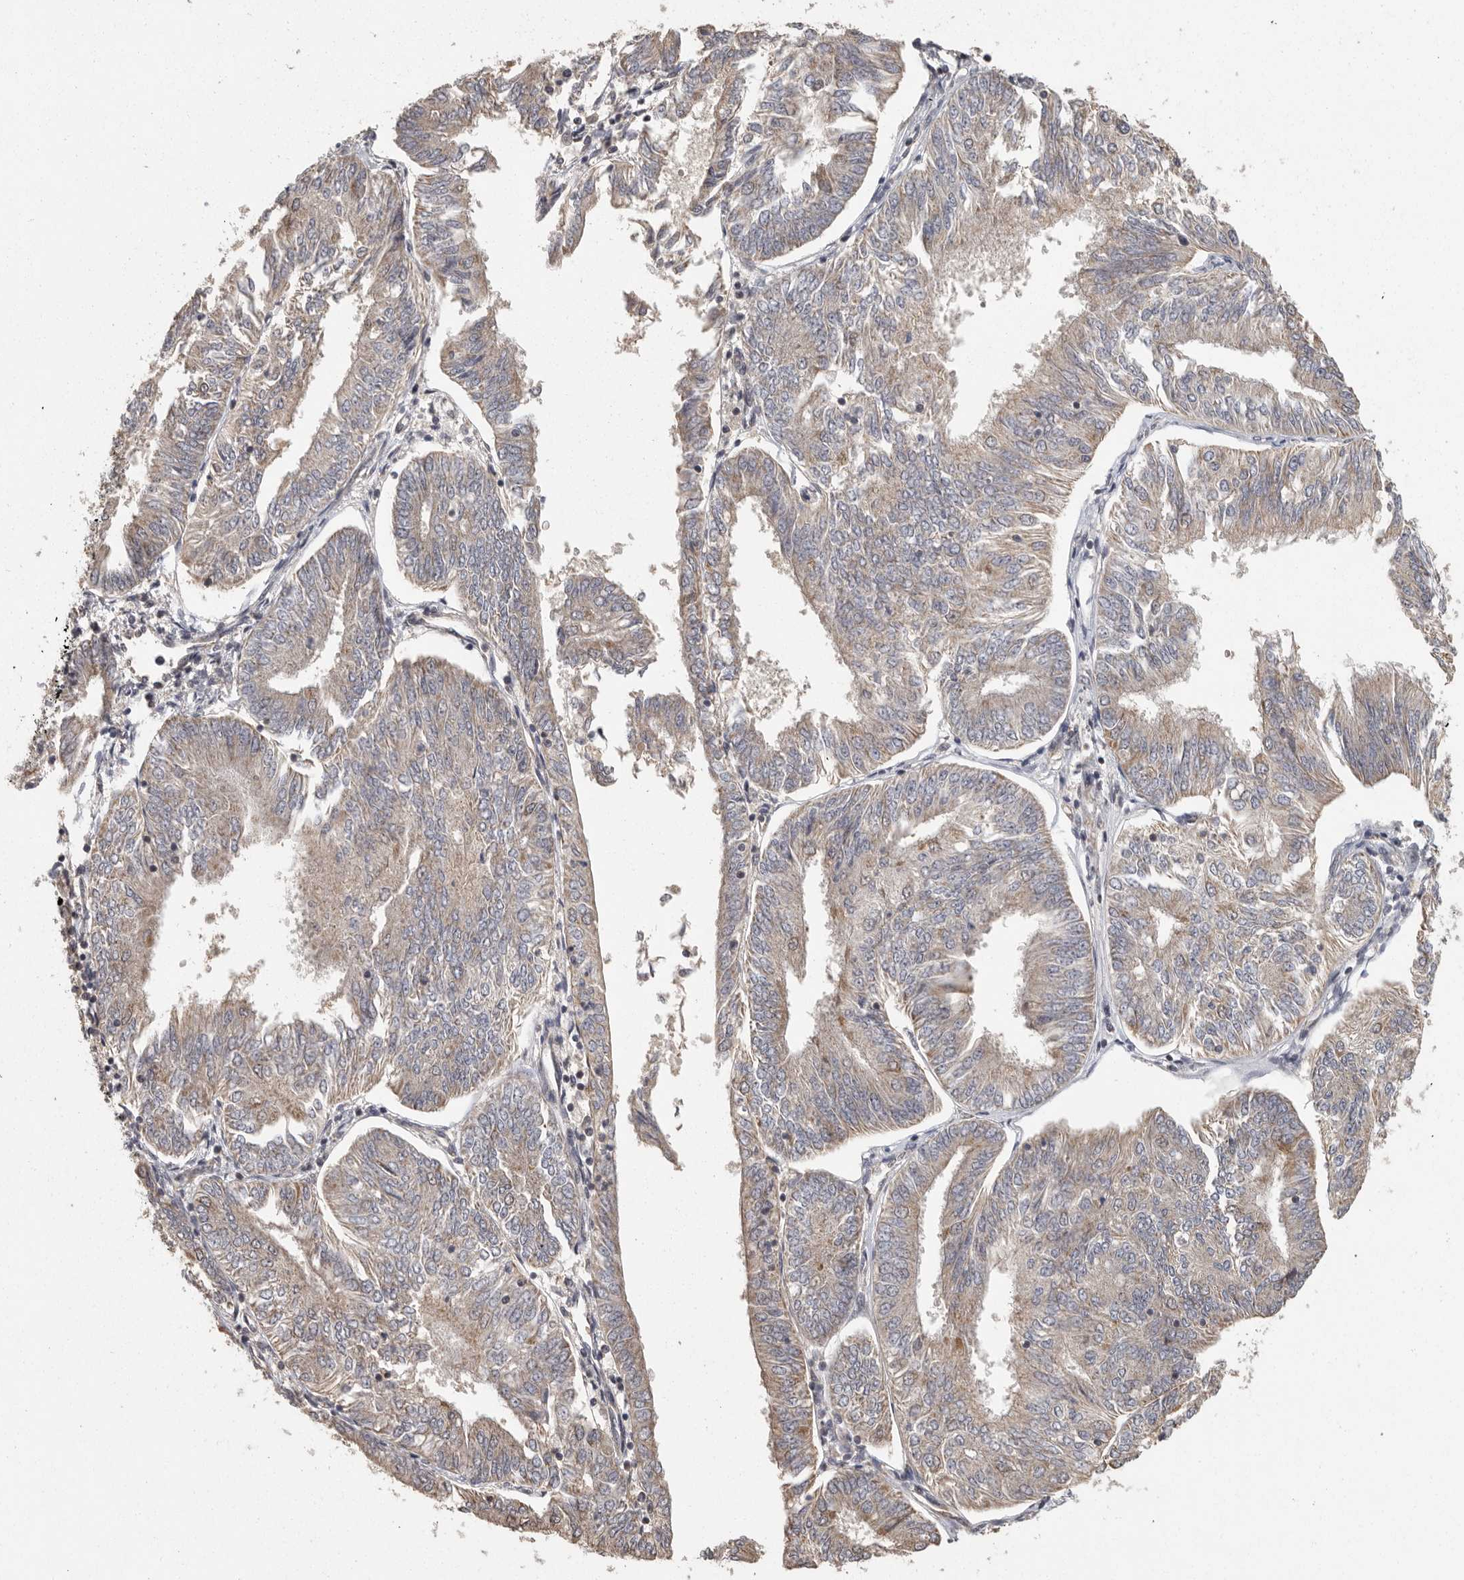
{"staining": {"intensity": "weak", "quantity": "<25%", "location": "cytoplasmic/membranous"}, "tissue": "endometrial cancer", "cell_type": "Tumor cells", "image_type": "cancer", "snomed": [{"axis": "morphology", "description": "Adenocarcinoma, NOS"}, {"axis": "topography", "description": "Endometrium"}], "caption": "Protein analysis of endometrial cancer (adenocarcinoma) displays no significant positivity in tumor cells.", "gene": "BAIAP2", "patient": {"sex": "female", "age": 58}}